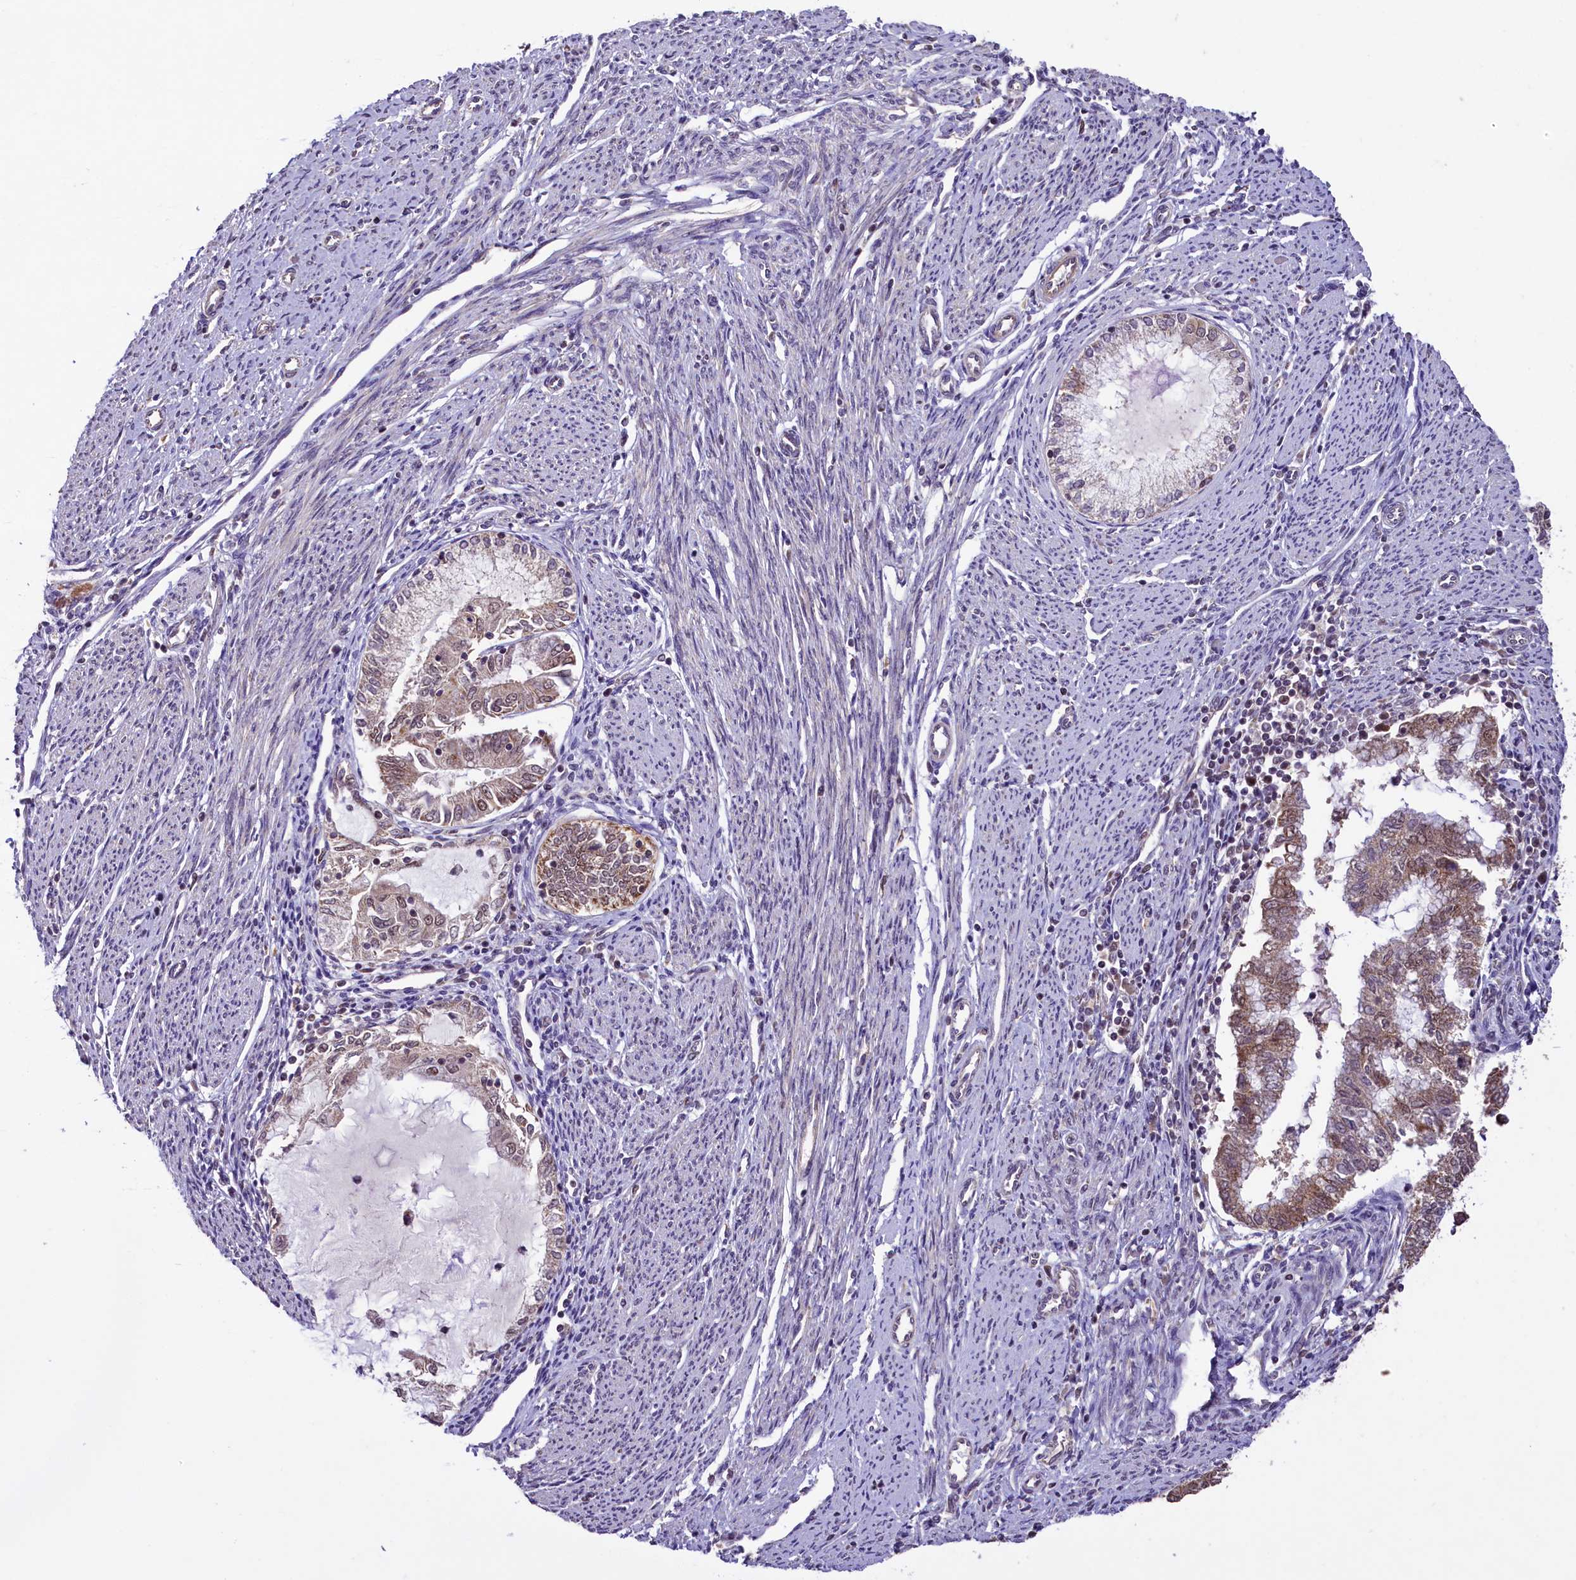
{"staining": {"intensity": "moderate", "quantity": ">75%", "location": "cytoplasmic/membranous,nuclear"}, "tissue": "endometrial cancer", "cell_type": "Tumor cells", "image_type": "cancer", "snomed": [{"axis": "morphology", "description": "Adenocarcinoma, NOS"}, {"axis": "topography", "description": "Endometrium"}], "caption": "Moderate cytoplasmic/membranous and nuclear protein expression is present in about >75% of tumor cells in endometrial adenocarcinoma.", "gene": "PAF1", "patient": {"sex": "female", "age": 79}}